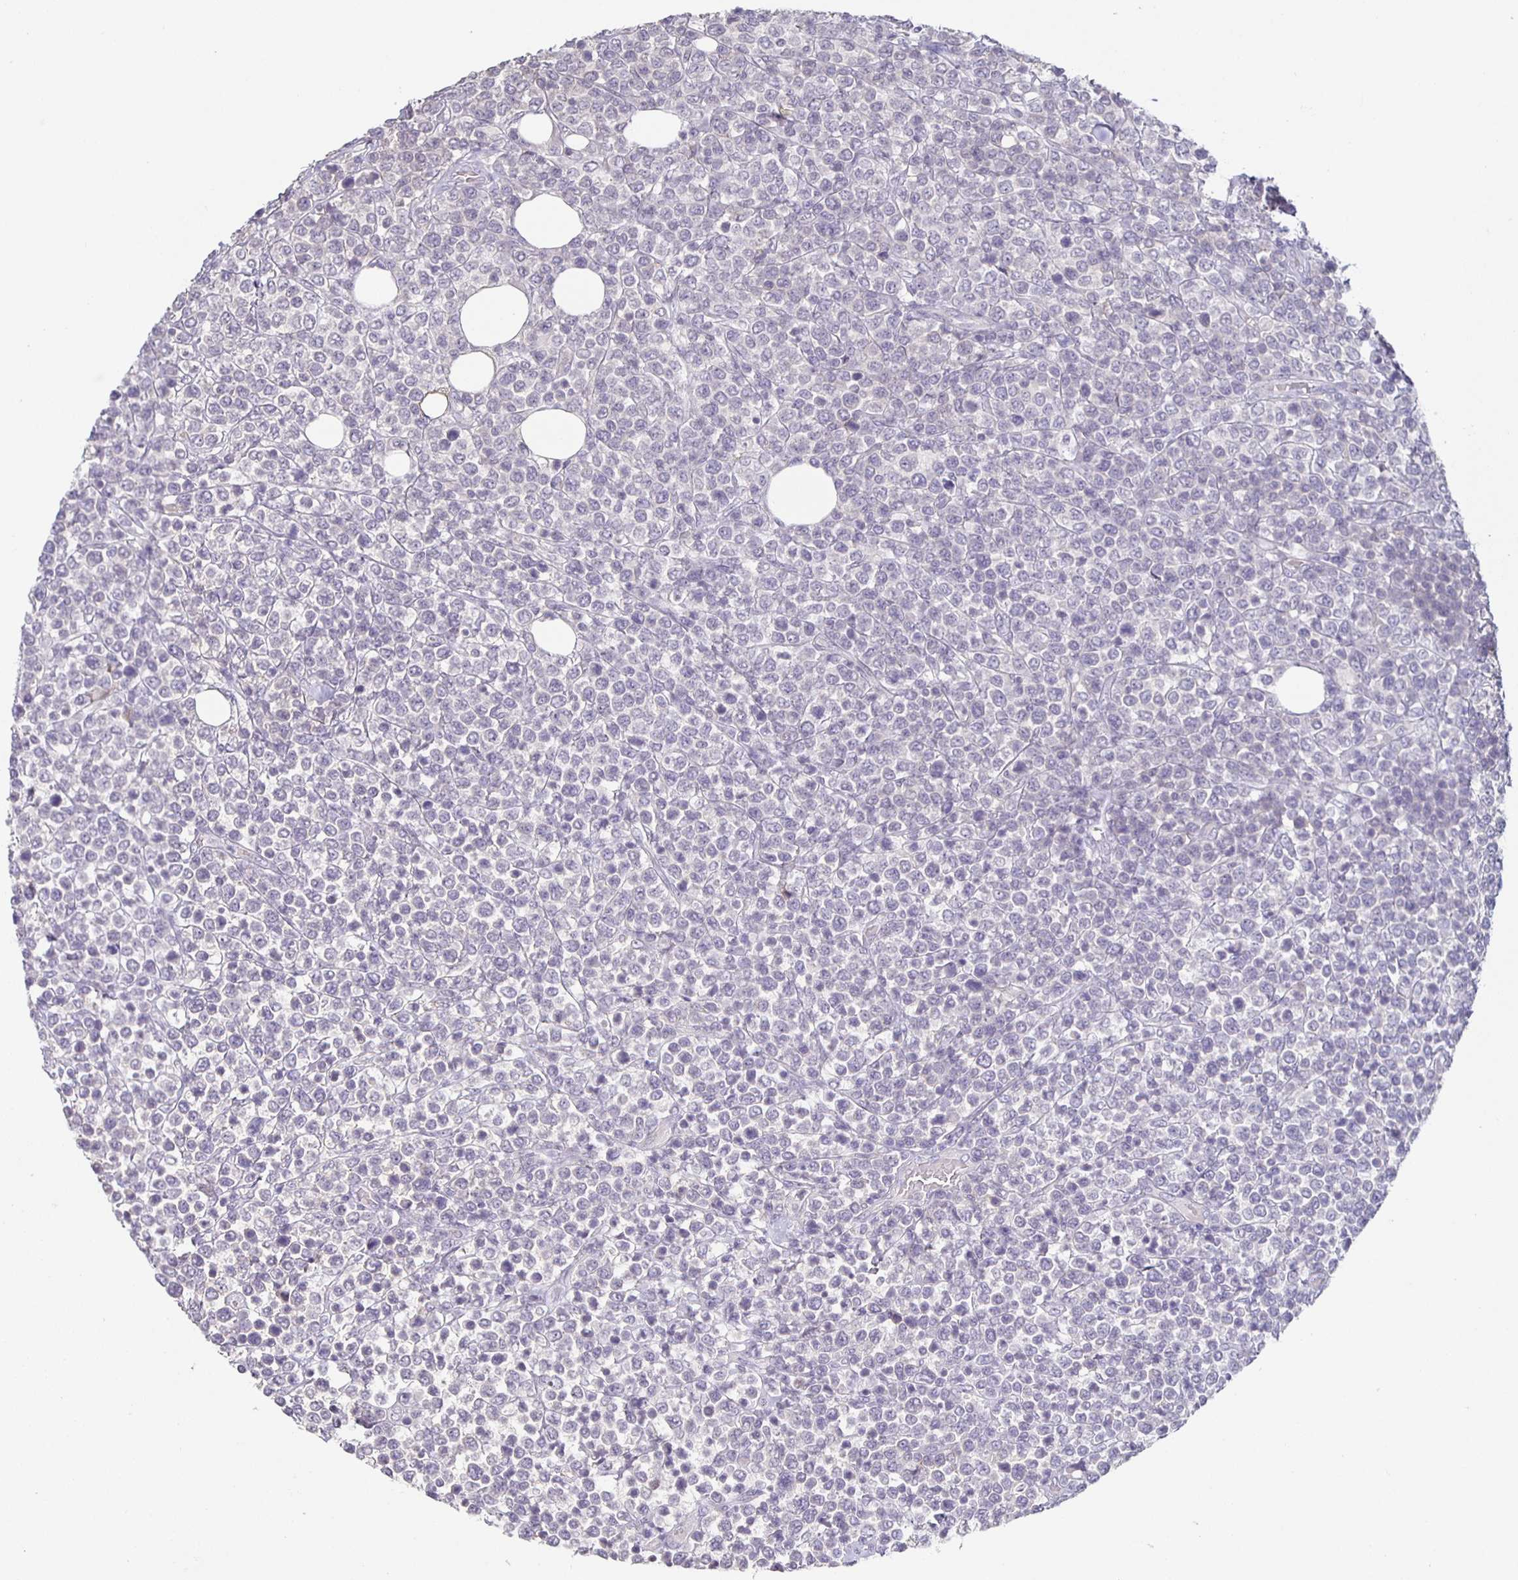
{"staining": {"intensity": "negative", "quantity": "none", "location": "none"}, "tissue": "lymphoma", "cell_type": "Tumor cells", "image_type": "cancer", "snomed": [{"axis": "morphology", "description": "Malignant lymphoma, non-Hodgkin's type, High grade"}, {"axis": "topography", "description": "Soft tissue"}], "caption": "Histopathology image shows no protein positivity in tumor cells of malignant lymphoma, non-Hodgkin's type (high-grade) tissue.", "gene": "INSL5", "patient": {"sex": "female", "age": 56}}